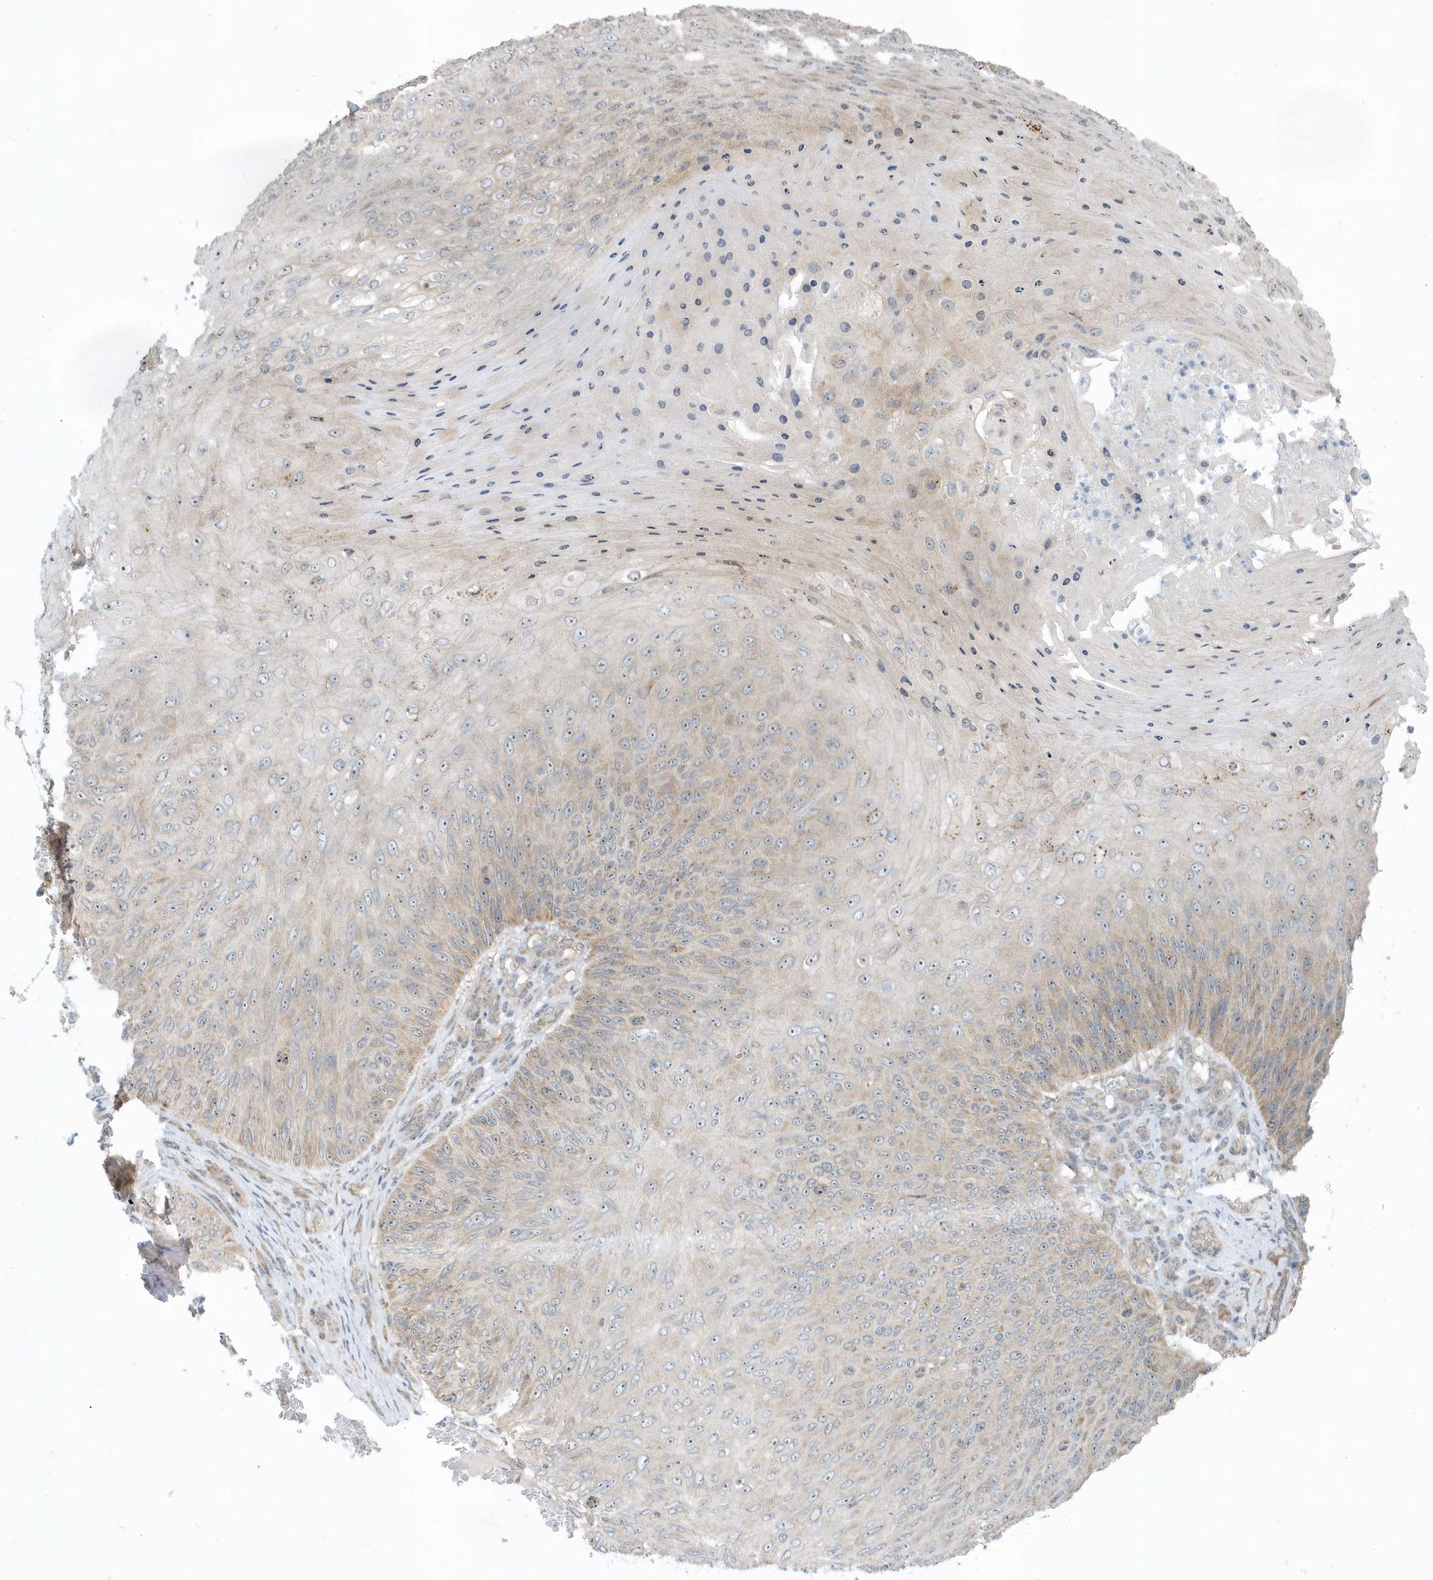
{"staining": {"intensity": "weak", "quantity": "25%-75%", "location": "cytoplasmic/membranous"}, "tissue": "skin cancer", "cell_type": "Tumor cells", "image_type": "cancer", "snomed": [{"axis": "morphology", "description": "Squamous cell carcinoma, NOS"}, {"axis": "topography", "description": "Skin"}], "caption": "Weak cytoplasmic/membranous expression is present in approximately 25%-75% of tumor cells in squamous cell carcinoma (skin). The staining was performed using DAB (3,3'-diaminobenzidine) to visualize the protein expression in brown, while the nuclei were stained in blue with hematoxylin (Magnification: 20x).", "gene": "SCN3A", "patient": {"sex": "female", "age": 88}}